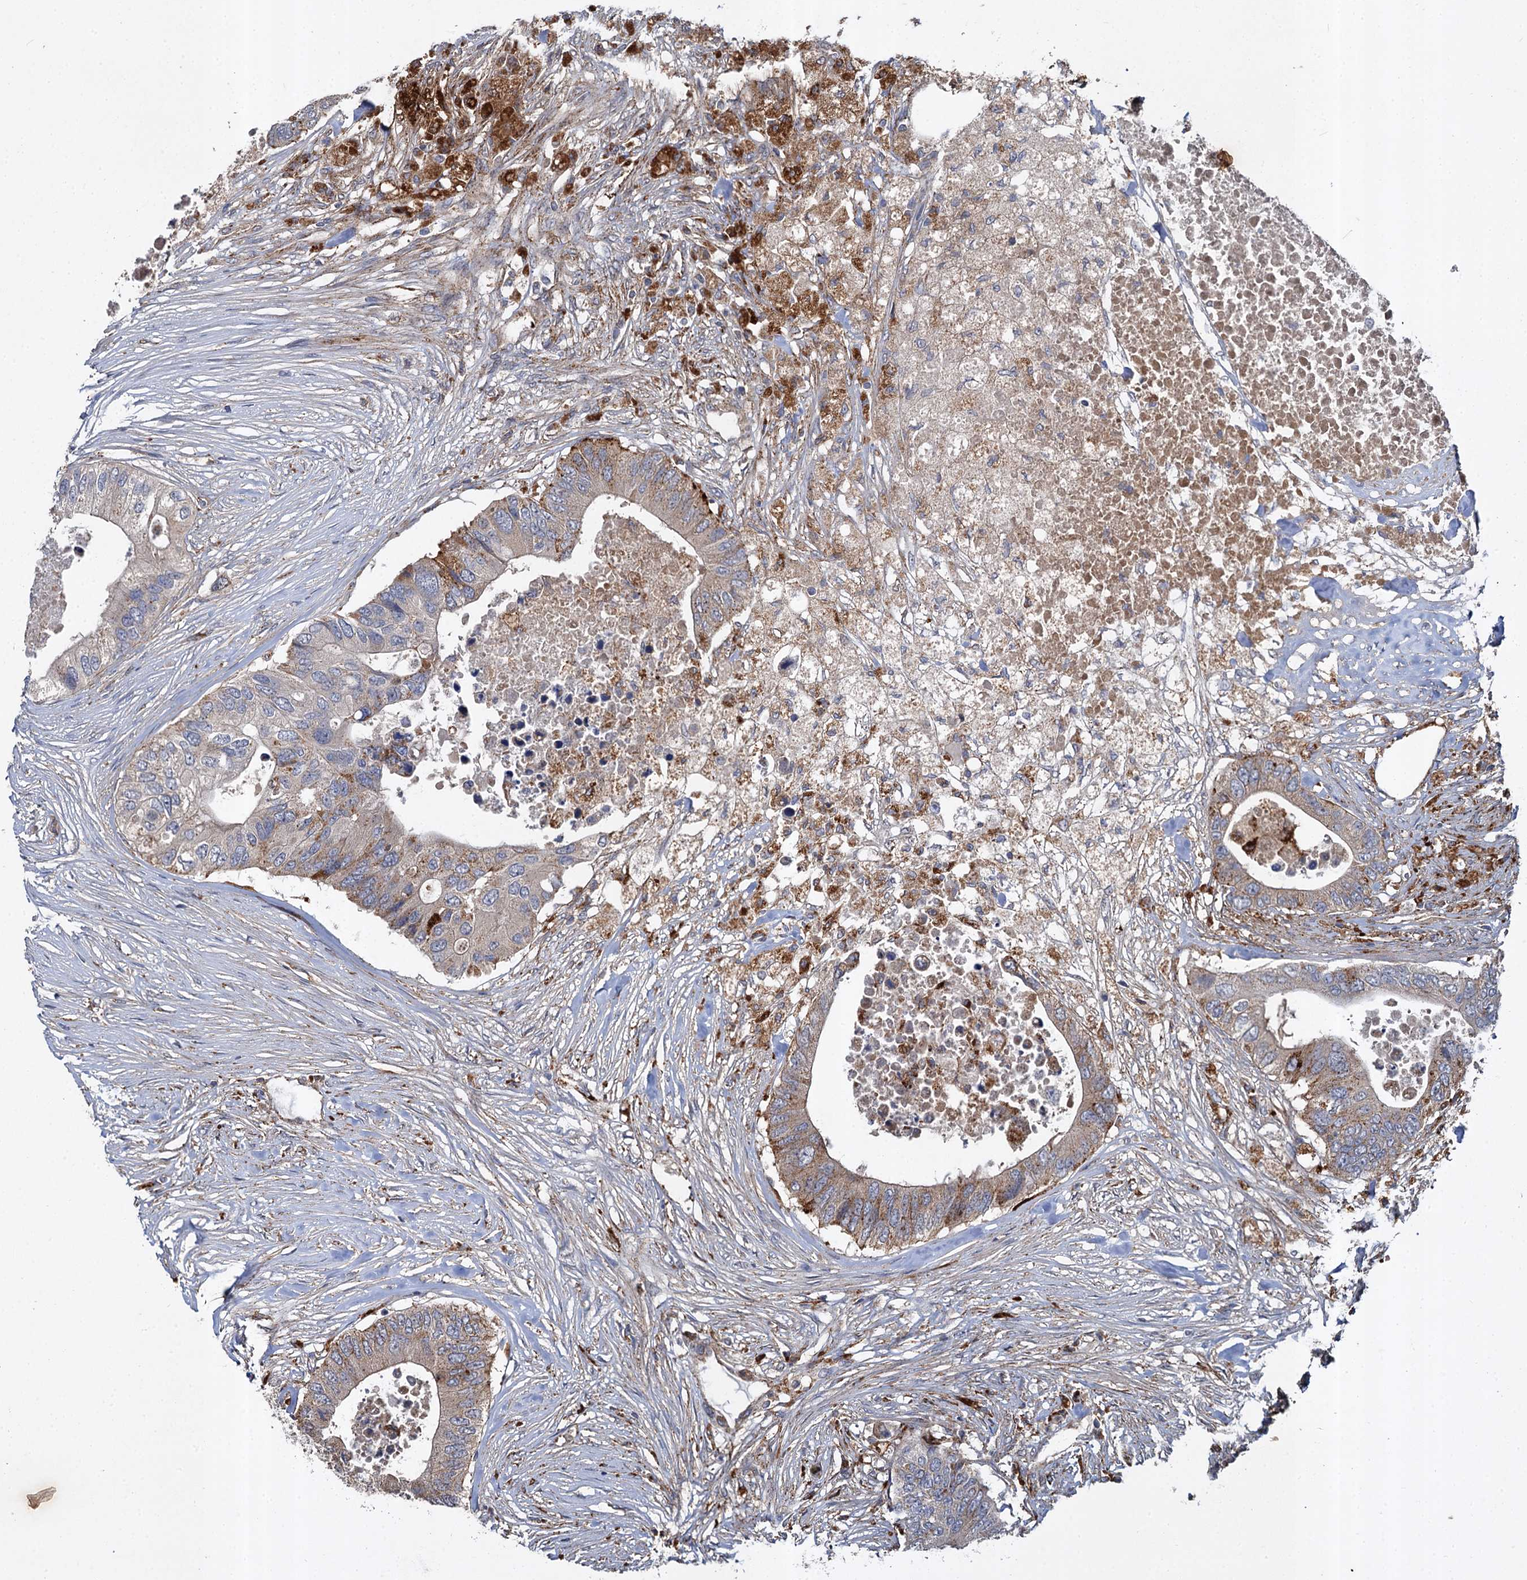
{"staining": {"intensity": "moderate", "quantity": "<25%", "location": "cytoplasmic/membranous"}, "tissue": "colorectal cancer", "cell_type": "Tumor cells", "image_type": "cancer", "snomed": [{"axis": "morphology", "description": "Adenocarcinoma, NOS"}, {"axis": "topography", "description": "Colon"}], "caption": "The immunohistochemical stain highlights moderate cytoplasmic/membranous staining in tumor cells of colorectal adenocarcinoma tissue.", "gene": "GBA1", "patient": {"sex": "male", "age": 71}}